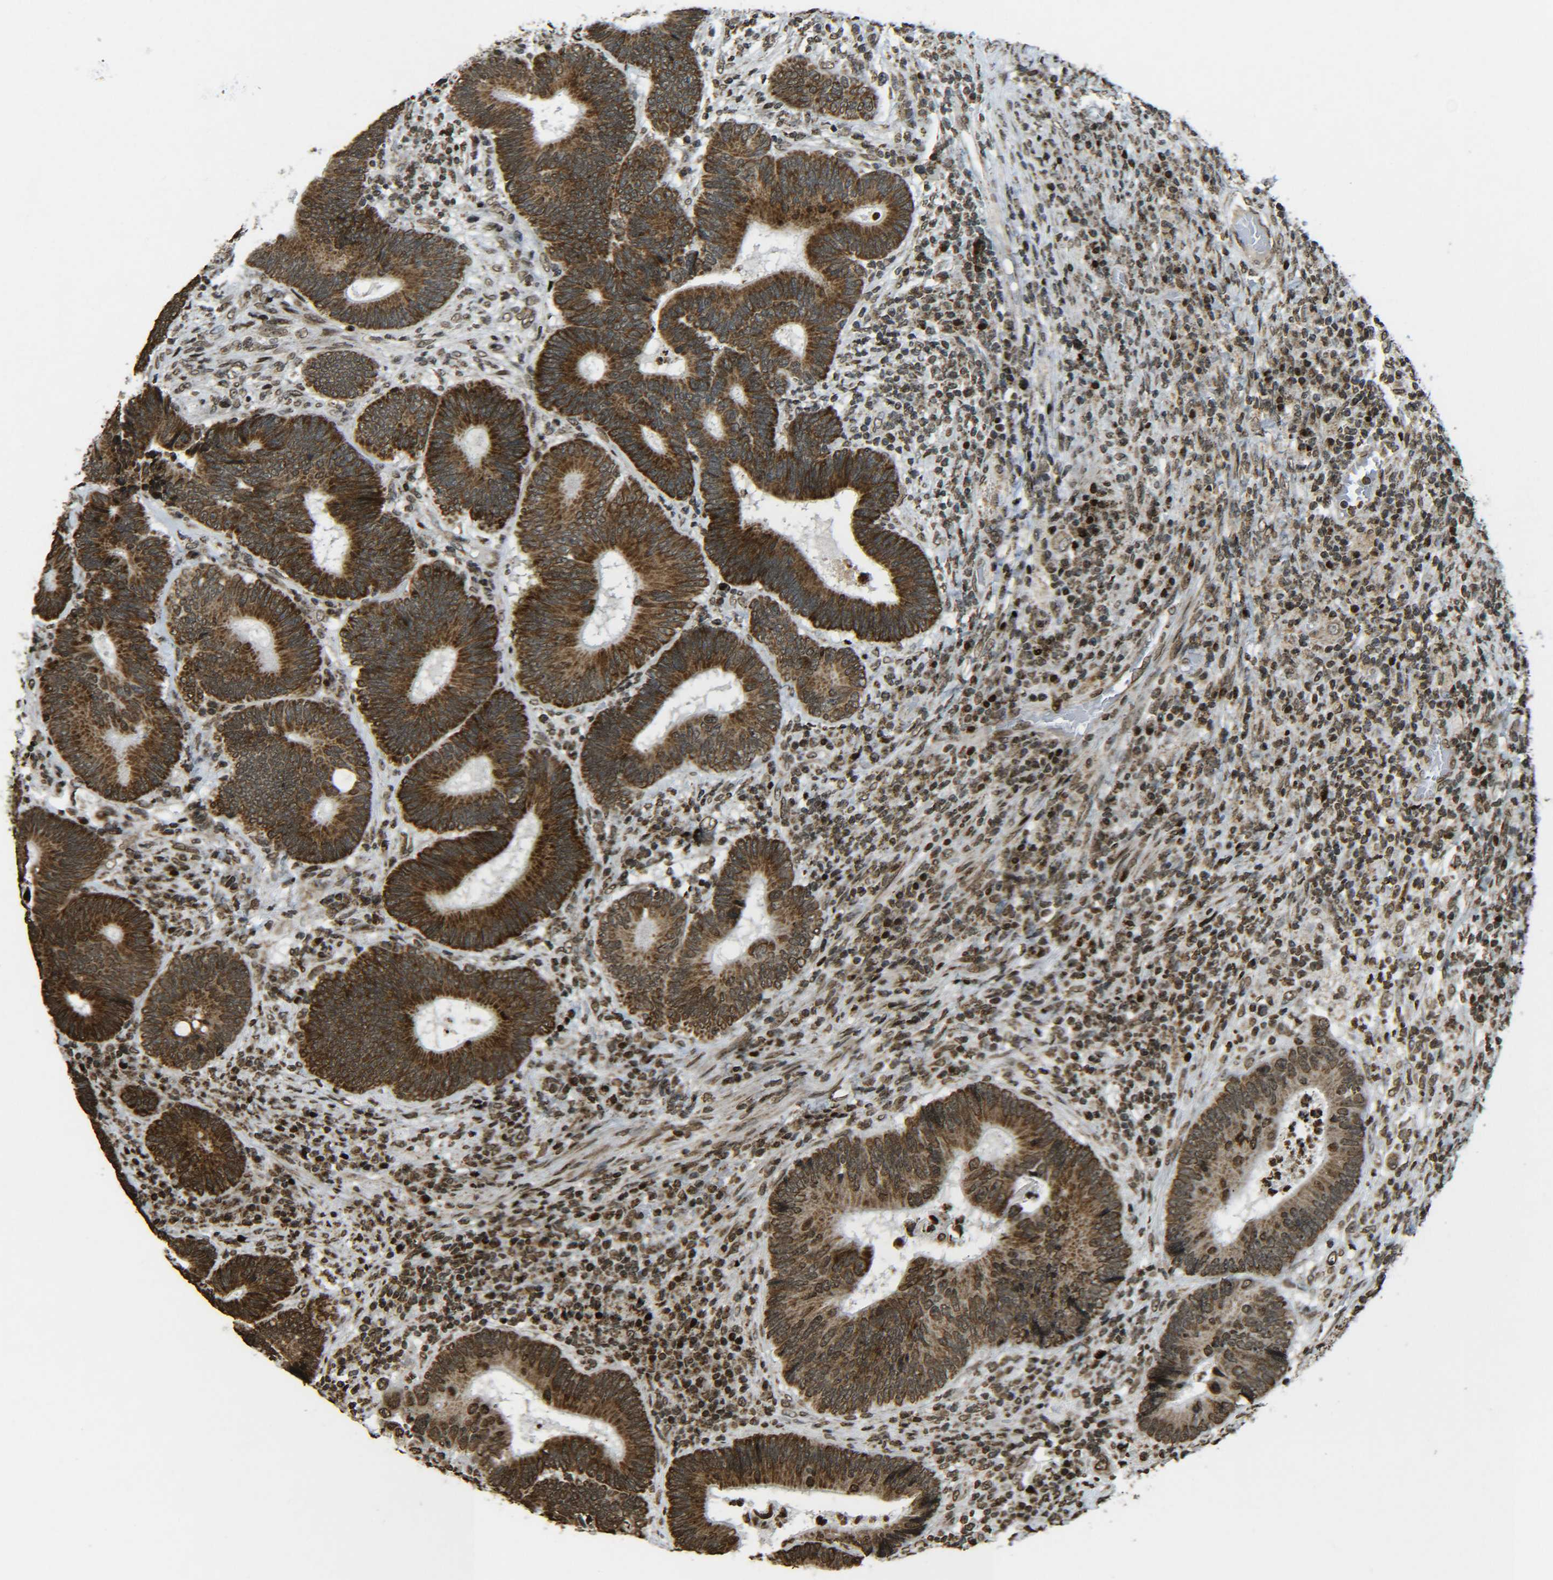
{"staining": {"intensity": "strong", "quantity": ">75%", "location": "cytoplasmic/membranous,nuclear"}, "tissue": "colorectal cancer", "cell_type": "Tumor cells", "image_type": "cancer", "snomed": [{"axis": "morphology", "description": "Adenocarcinoma, NOS"}, {"axis": "topography", "description": "Colon"}], "caption": "Human colorectal cancer (adenocarcinoma) stained with a protein marker demonstrates strong staining in tumor cells.", "gene": "NEUROG2", "patient": {"sex": "female", "age": 78}}